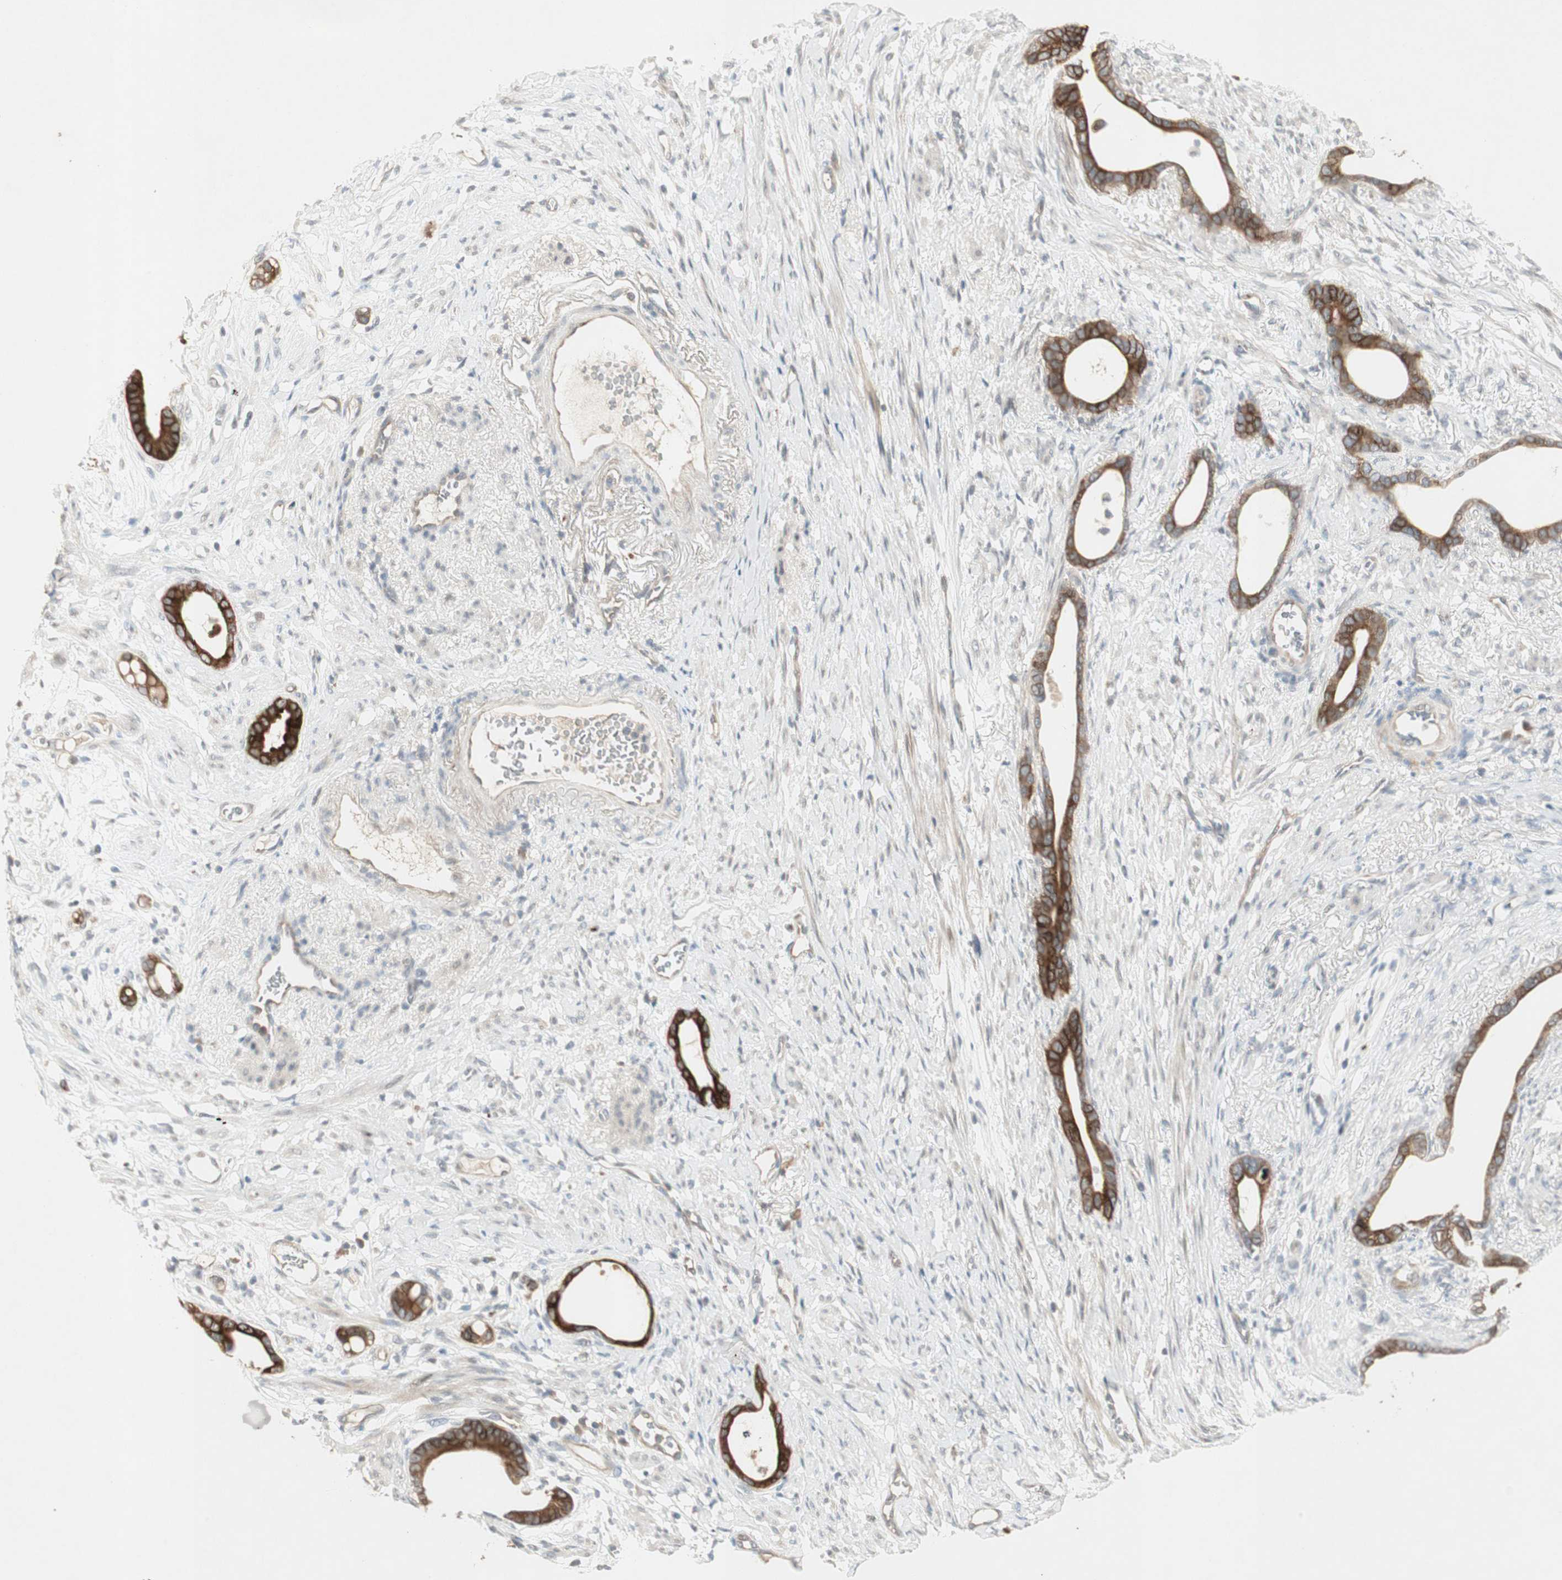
{"staining": {"intensity": "moderate", "quantity": ">75%", "location": "cytoplasmic/membranous"}, "tissue": "stomach cancer", "cell_type": "Tumor cells", "image_type": "cancer", "snomed": [{"axis": "morphology", "description": "Adenocarcinoma, NOS"}, {"axis": "topography", "description": "Stomach"}], "caption": "Stomach cancer (adenocarcinoma) tissue exhibits moderate cytoplasmic/membranous staining in about >75% of tumor cells, visualized by immunohistochemistry.", "gene": "ACSL5", "patient": {"sex": "female", "age": 75}}